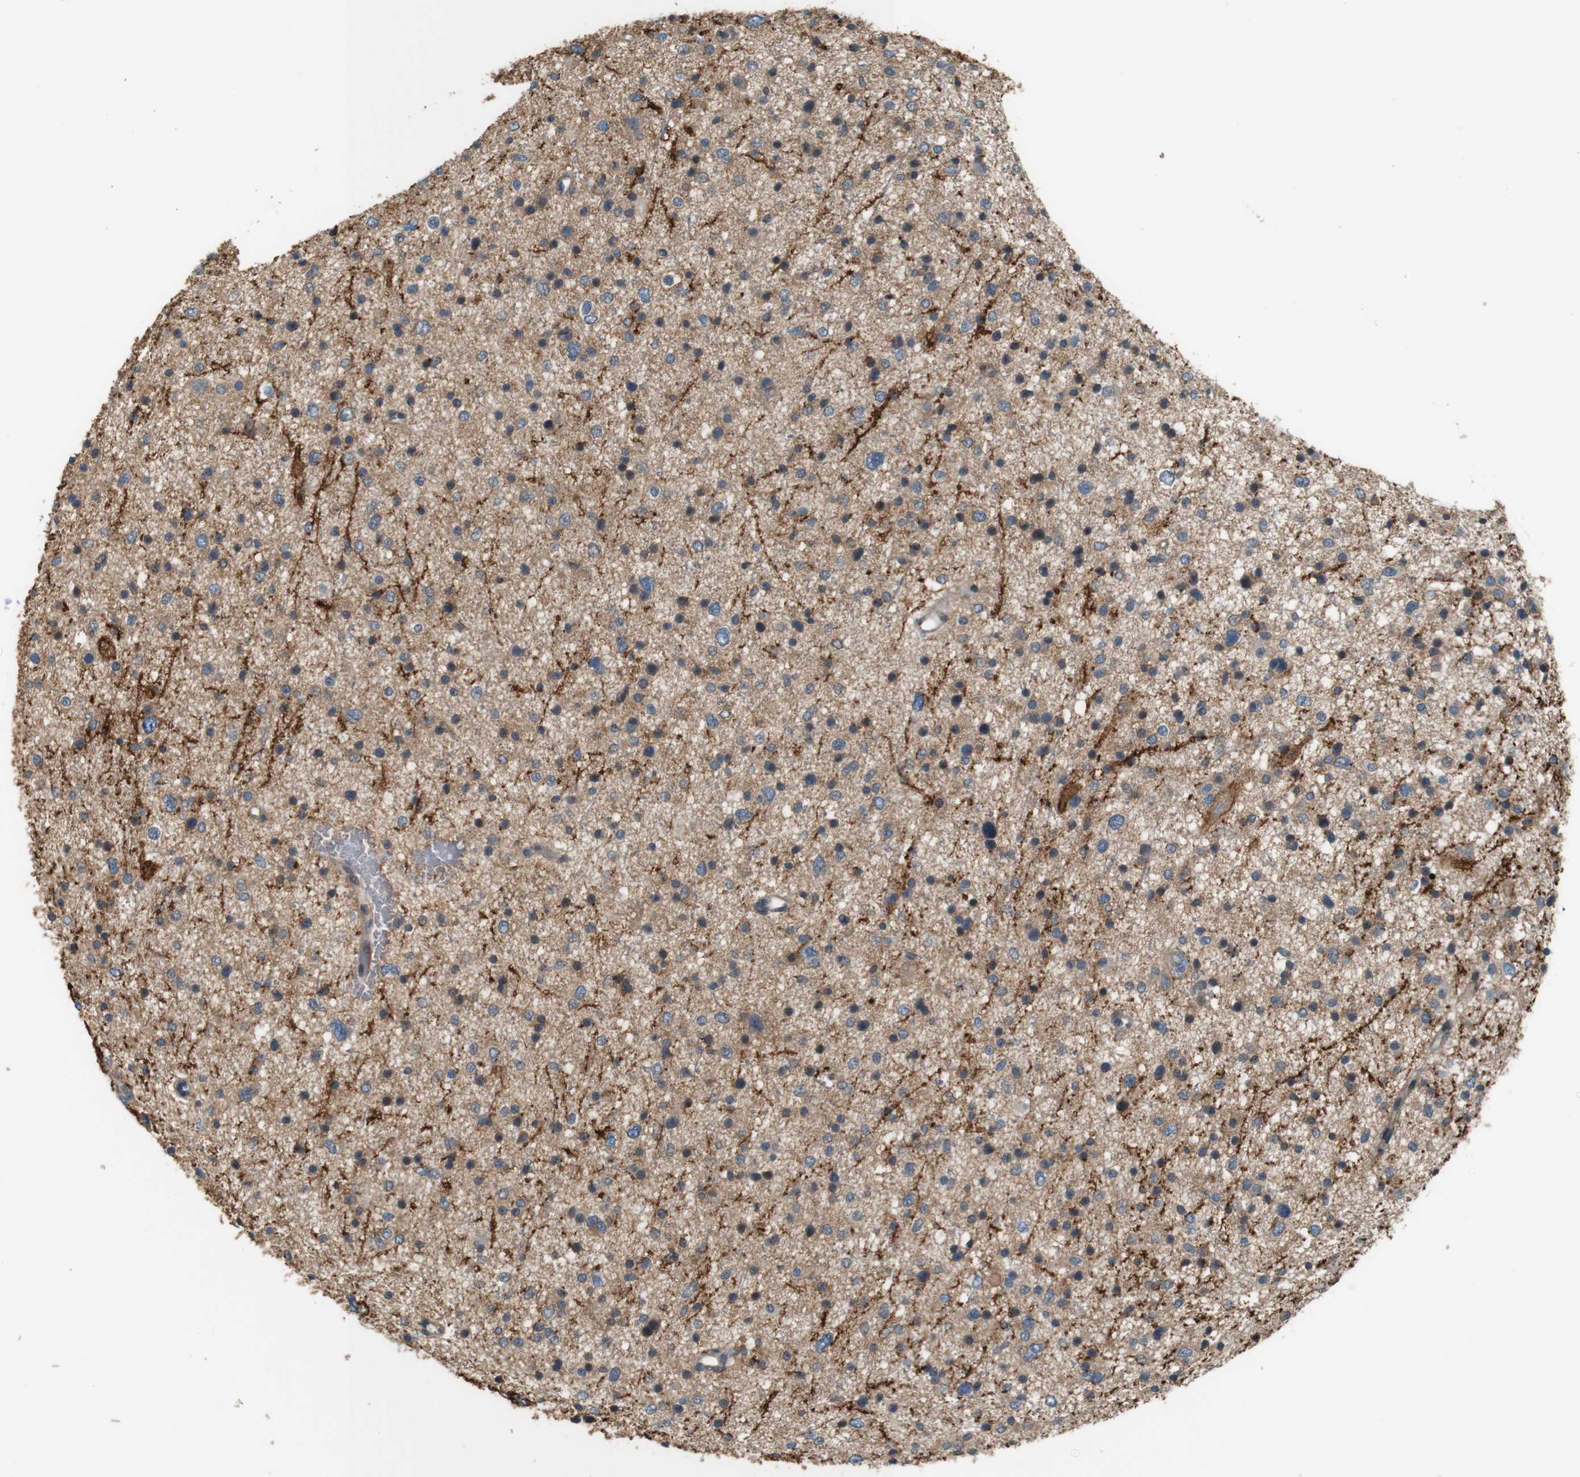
{"staining": {"intensity": "negative", "quantity": "none", "location": "none"}, "tissue": "glioma", "cell_type": "Tumor cells", "image_type": "cancer", "snomed": [{"axis": "morphology", "description": "Glioma, malignant, Low grade"}, {"axis": "topography", "description": "Brain"}], "caption": "High power microscopy photomicrograph of an immunohistochemistry (IHC) micrograph of glioma, revealing no significant positivity in tumor cells.", "gene": "ATP2B1", "patient": {"sex": "female", "age": 37}}